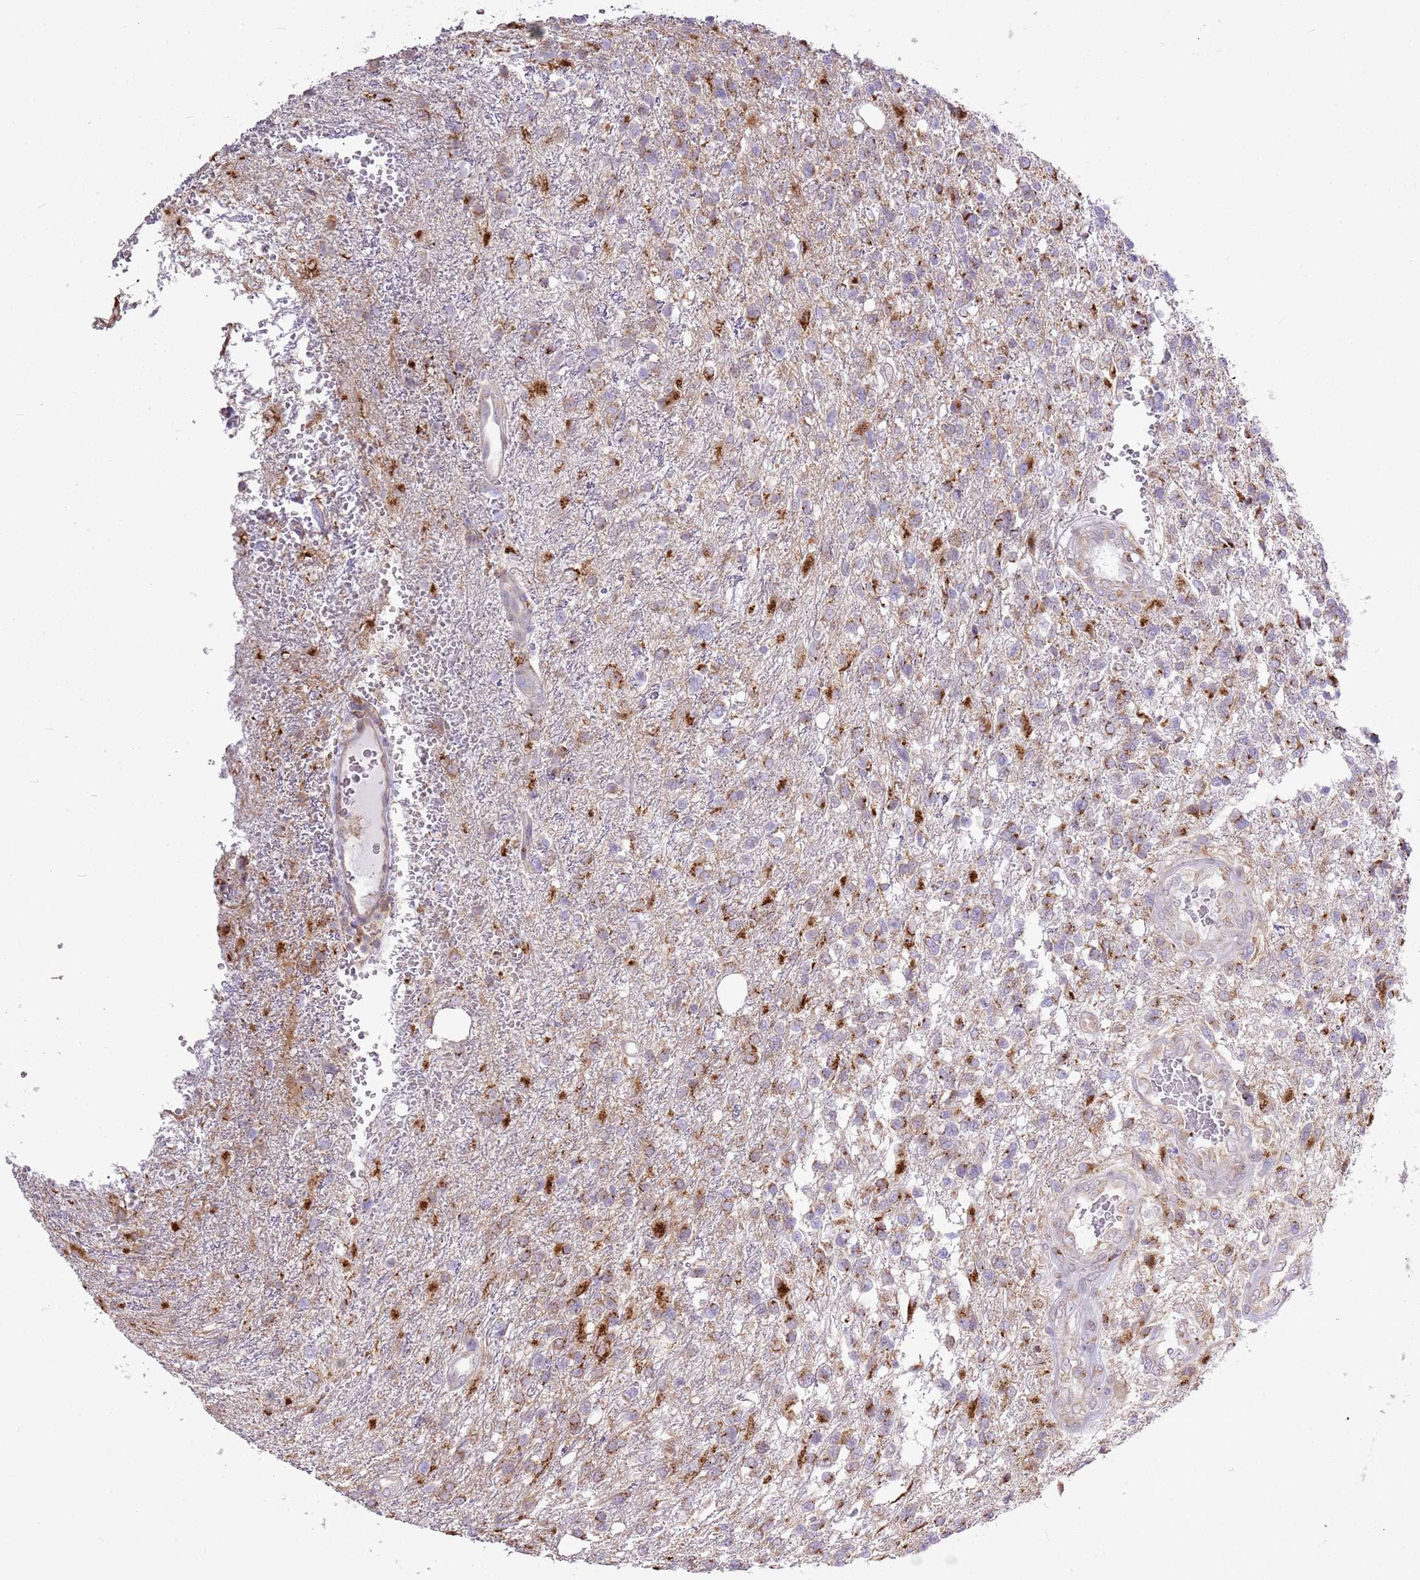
{"staining": {"intensity": "moderate", "quantity": "25%-75%", "location": "cytoplasmic/membranous"}, "tissue": "glioma", "cell_type": "Tumor cells", "image_type": "cancer", "snomed": [{"axis": "morphology", "description": "Glioma, malignant, High grade"}, {"axis": "topography", "description": "Brain"}], "caption": "Immunohistochemistry photomicrograph of neoplastic tissue: glioma stained using immunohistochemistry shows medium levels of moderate protein expression localized specifically in the cytoplasmic/membranous of tumor cells, appearing as a cytoplasmic/membranous brown color.", "gene": "TMED10", "patient": {"sex": "male", "age": 56}}